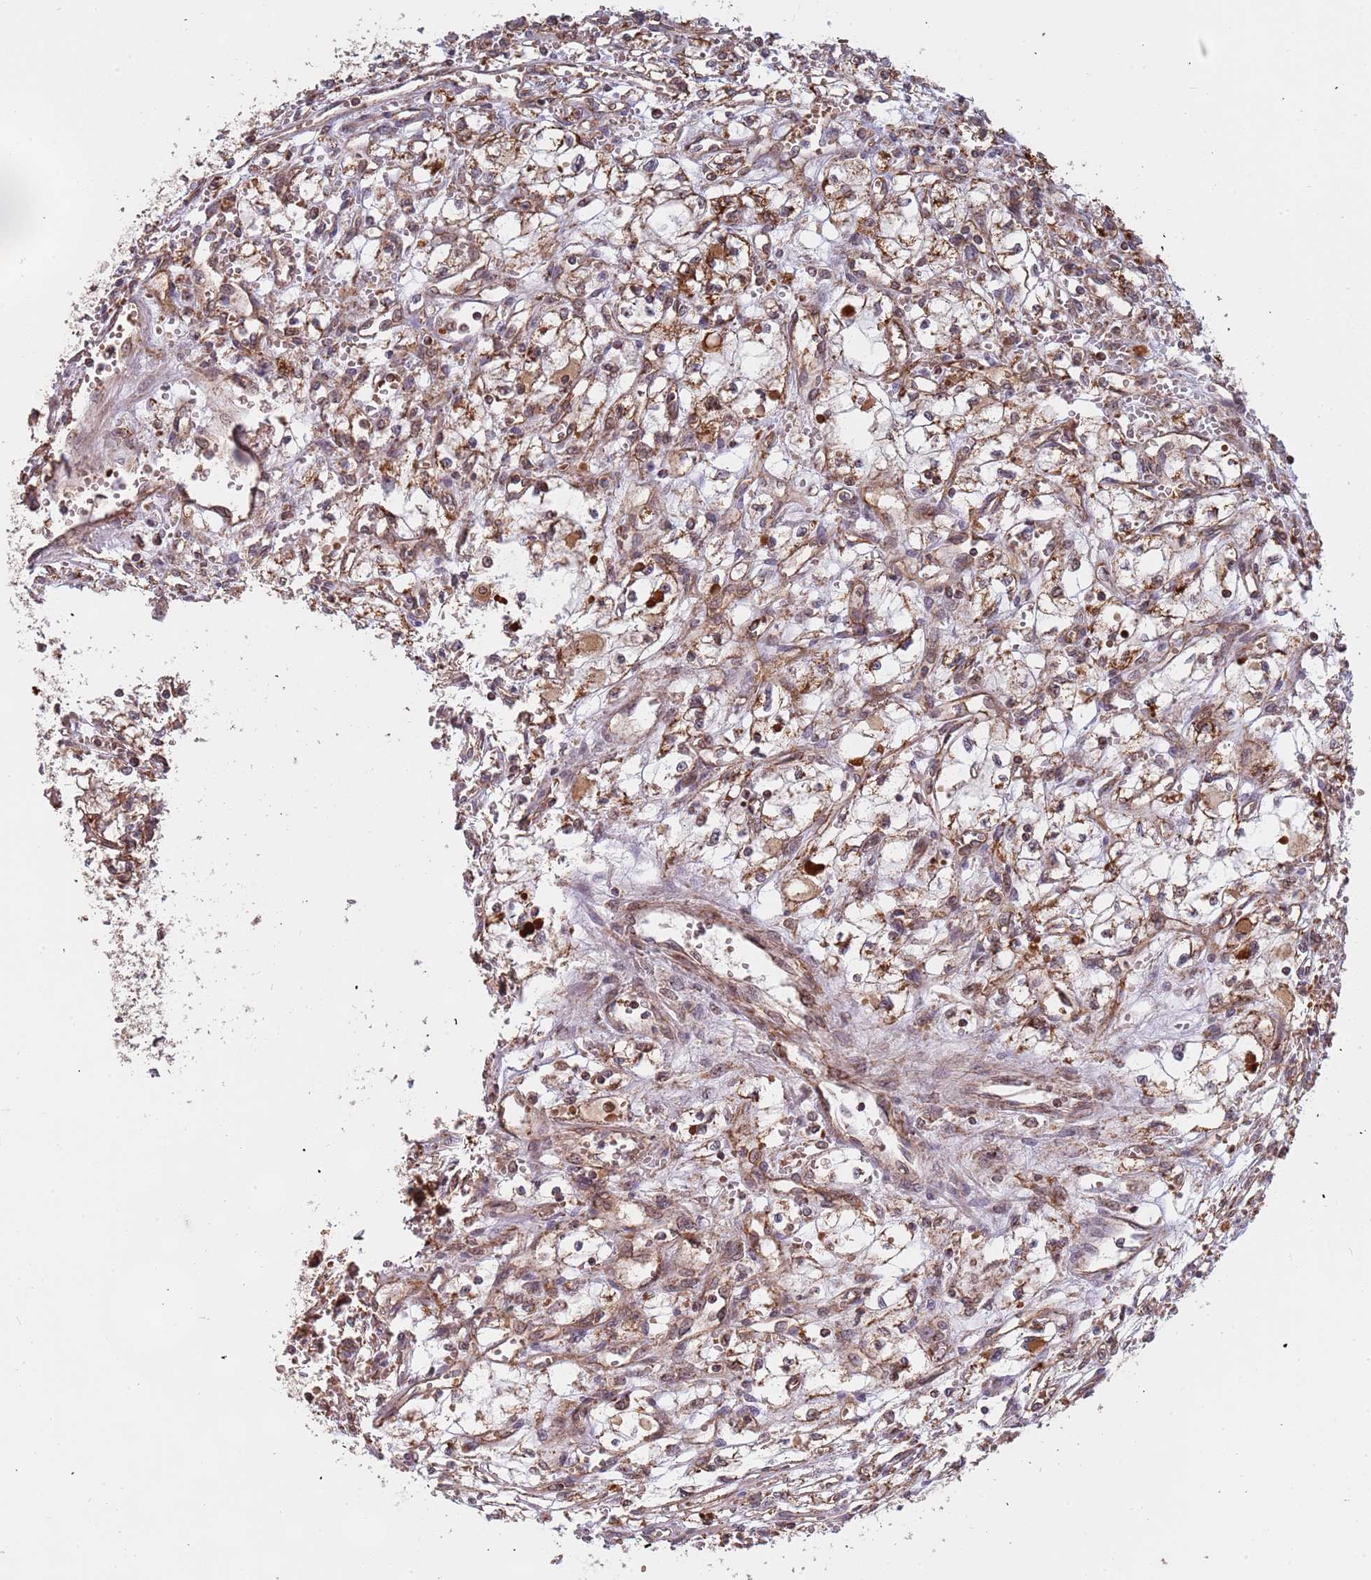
{"staining": {"intensity": "moderate", "quantity": "25%-75%", "location": "cytoplasmic/membranous"}, "tissue": "renal cancer", "cell_type": "Tumor cells", "image_type": "cancer", "snomed": [{"axis": "morphology", "description": "Adenocarcinoma, NOS"}, {"axis": "topography", "description": "Kidney"}], "caption": "A micrograph showing moderate cytoplasmic/membranous positivity in about 25%-75% of tumor cells in renal cancer, as visualized by brown immunohistochemical staining.", "gene": "DCHS1", "patient": {"sex": "male", "age": 59}}